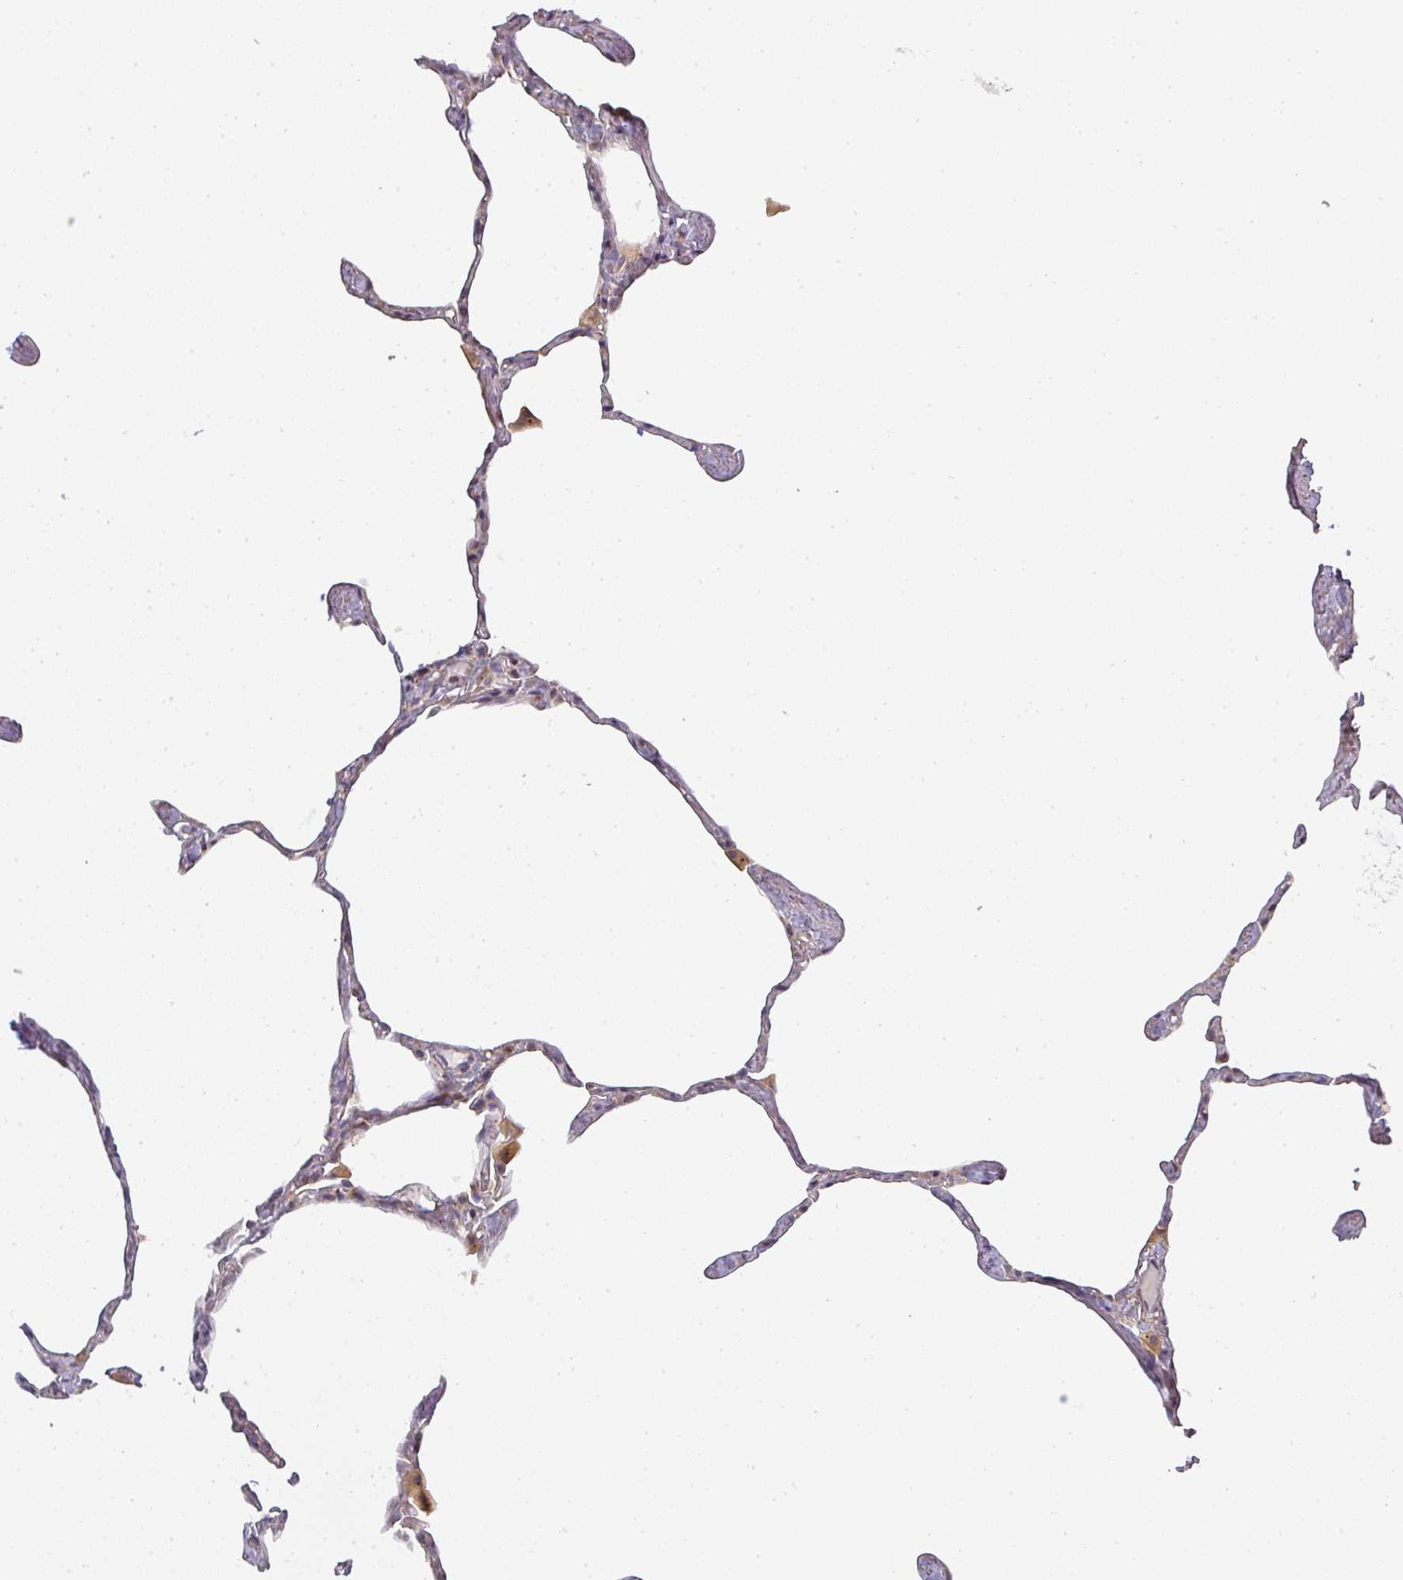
{"staining": {"intensity": "negative", "quantity": "none", "location": "none"}, "tissue": "lung", "cell_type": "Alveolar cells", "image_type": "normal", "snomed": [{"axis": "morphology", "description": "Normal tissue, NOS"}, {"axis": "topography", "description": "Lung"}], "caption": "A micrograph of lung stained for a protein shows no brown staining in alveolar cells. Brightfield microscopy of immunohistochemistry (IHC) stained with DAB (3,3'-diaminobenzidine) (brown) and hematoxylin (blue), captured at high magnification.", "gene": "NIN", "patient": {"sex": "male", "age": 65}}